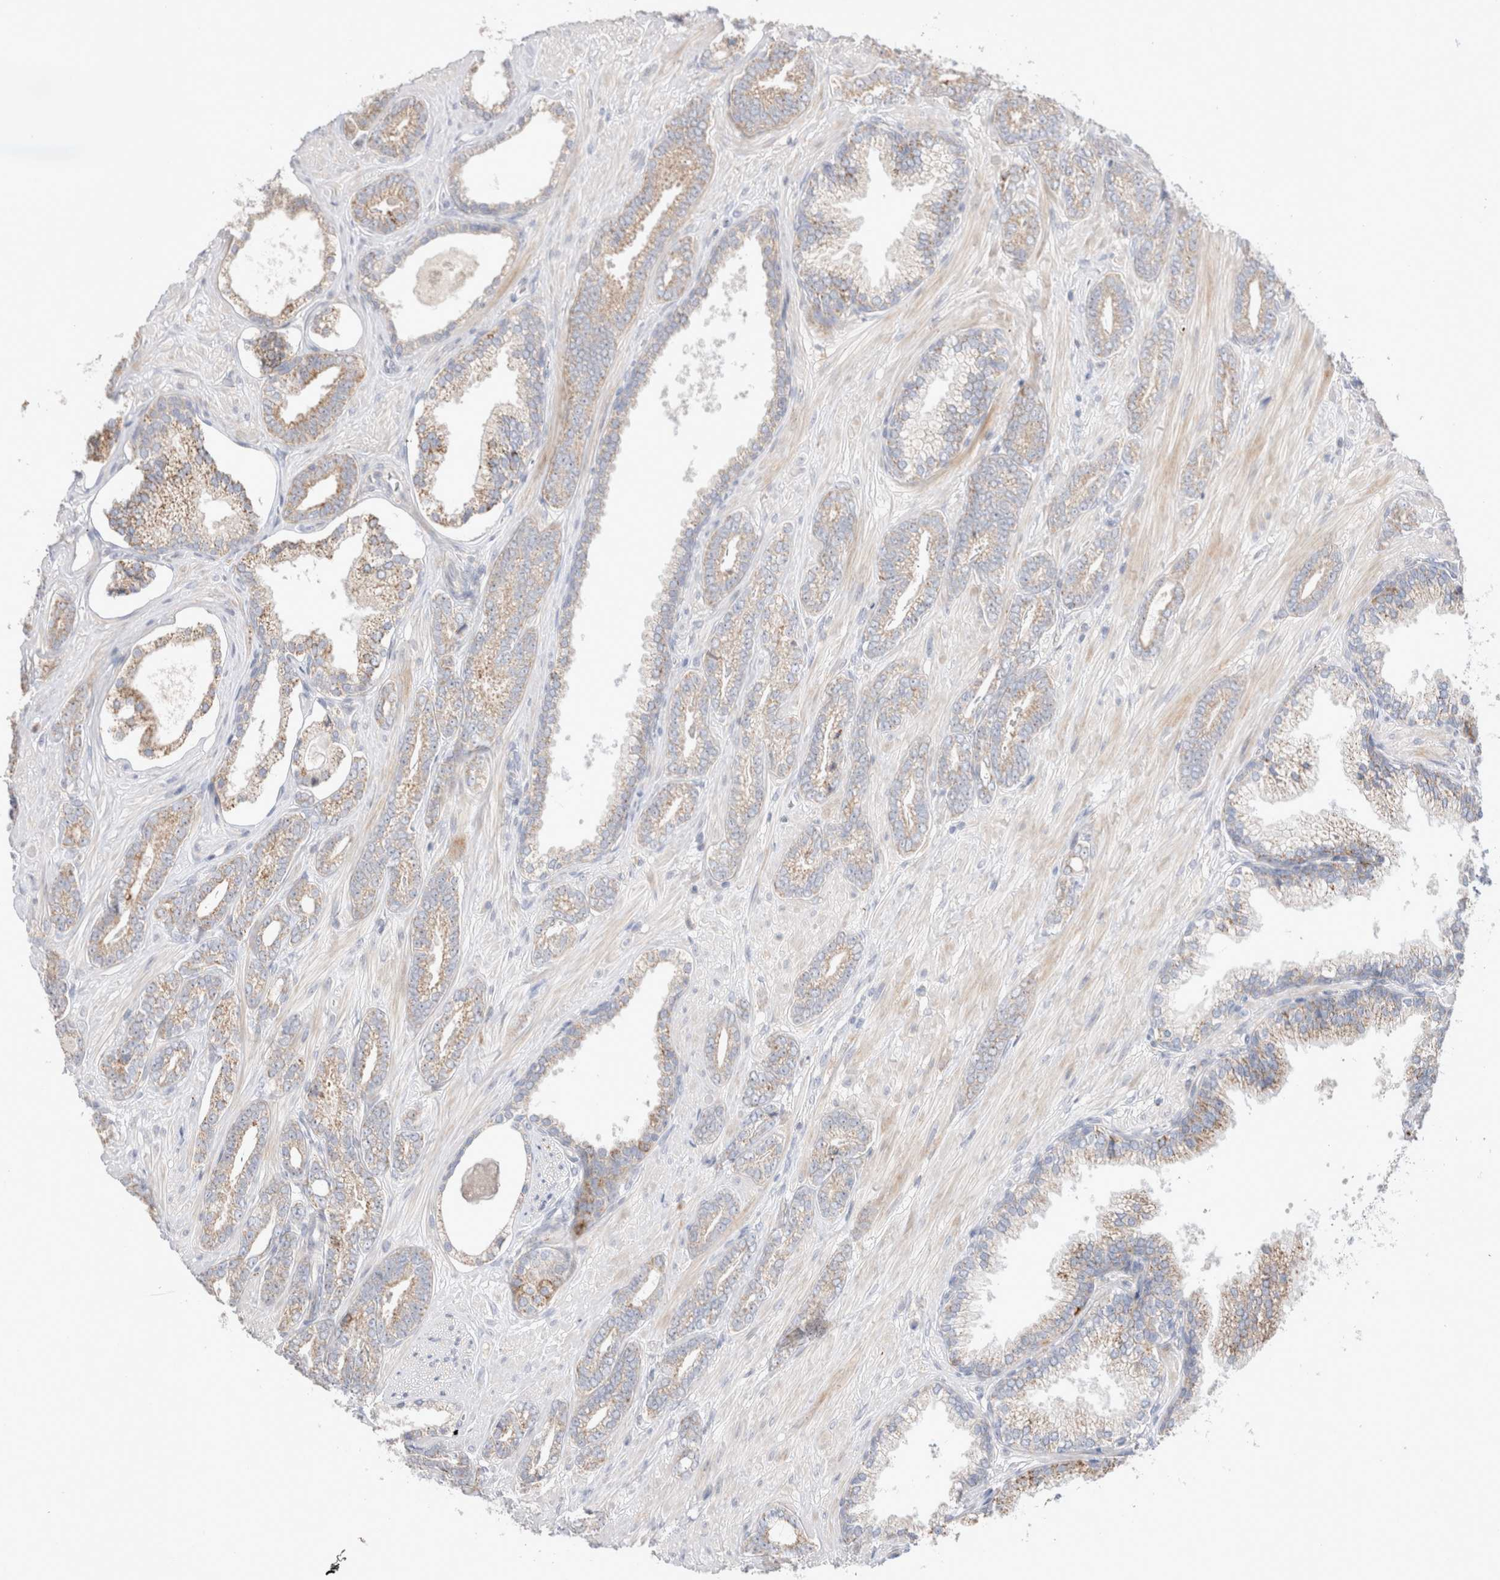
{"staining": {"intensity": "weak", "quantity": ">75%", "location": "cytoplasmic/membranous"}, "tissue": "prostate cancer", "cell_type": "Tumor cells", "image_type": "cancer", "snomed": [{"axis": "morphology", "description": "Adenocarcinoma, Low grade"}, {"axis": "topography", "description": "Prostate"}], "caption": "Immunohistochemical staining of low-grade adenocarcinoma (prostate) shows weak cytoplasmic/membranous protein staining in about >75% of tumor cells.", "gene": "CHADL", "patient": {"sex": "male", "age": 71}}